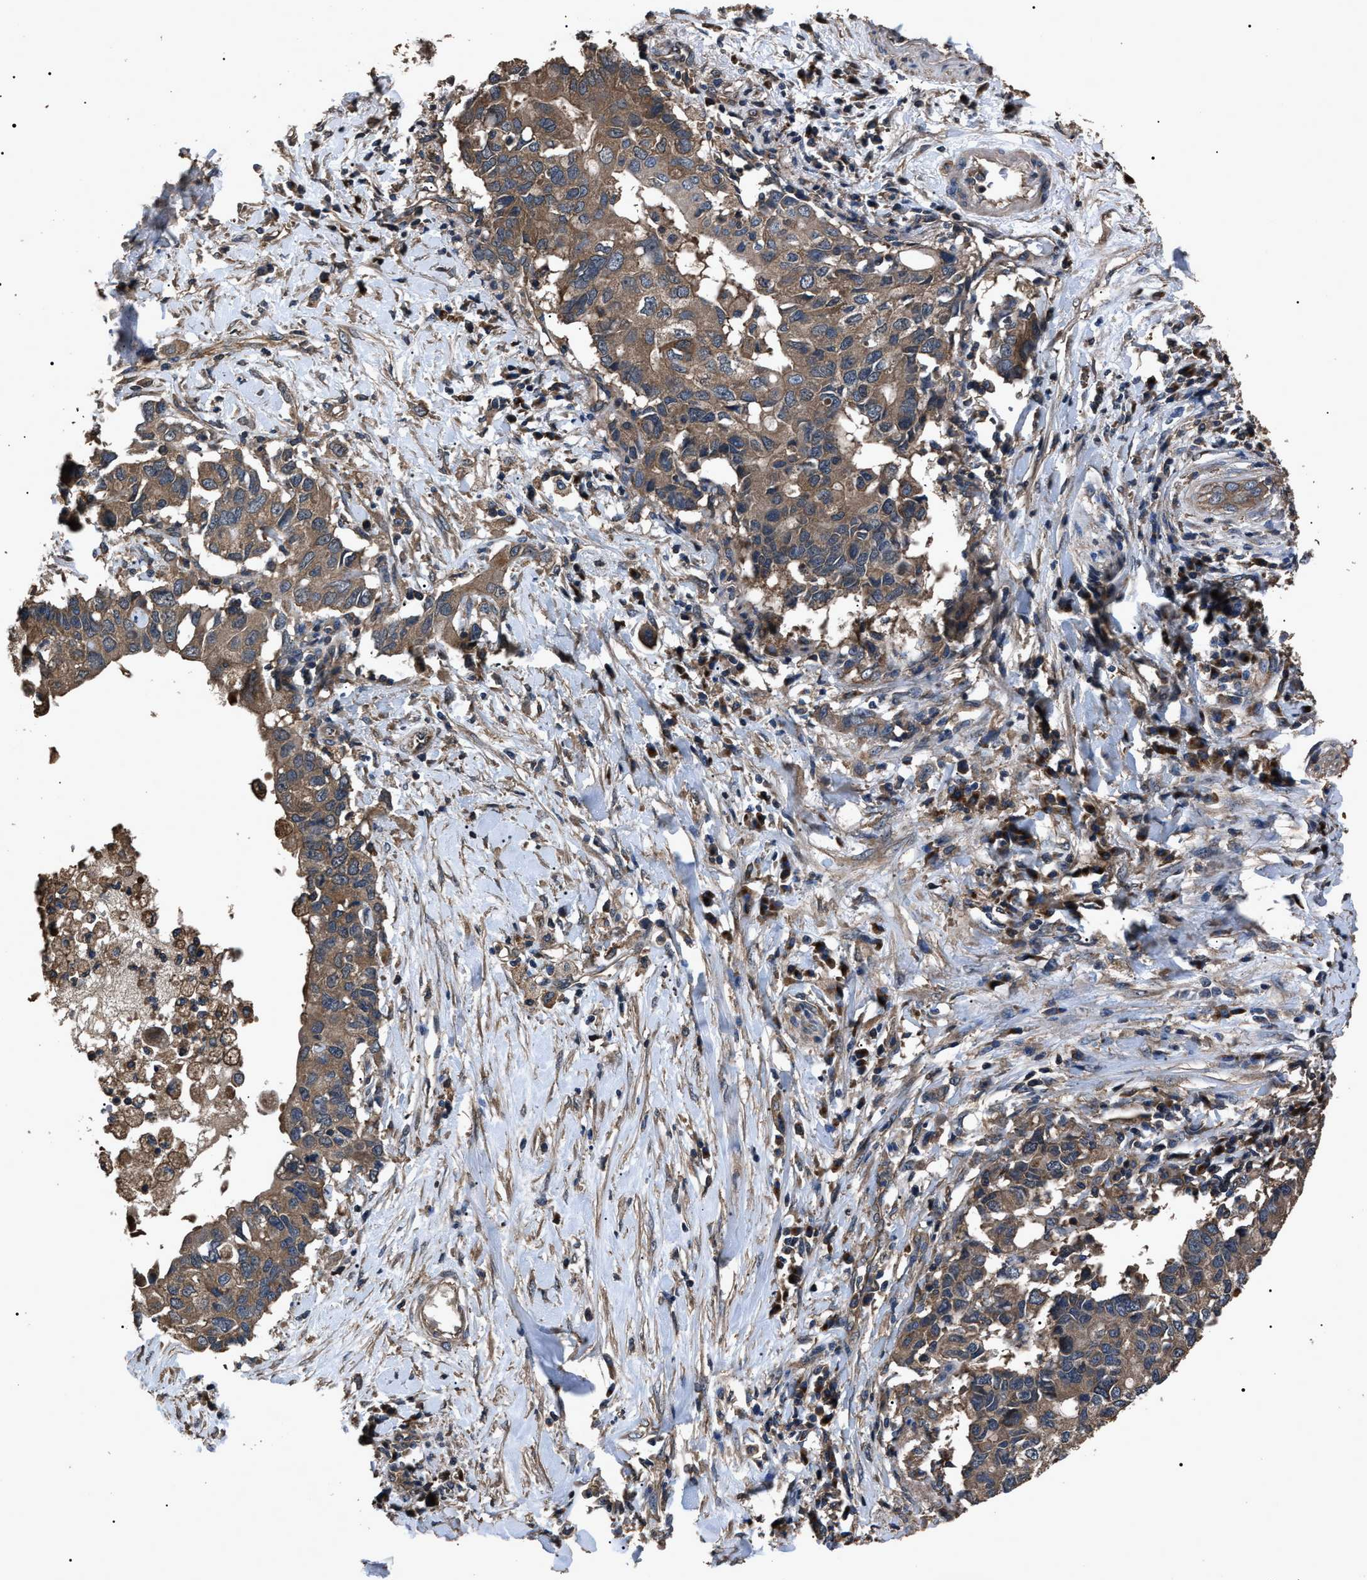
{"staining": {"intensity": "moderate", "quantity": ">75%", "location": "cytoplasmic/membranous"}, "tissue": "pancreatic cancer", "cell_type": "Tumor cells", "image_type": "cancer", "snomed": [{"axis": "morphology", "description": "Adenocarcinoma, NOS"}, {"axis": "topography", "description": "Pancreas"}], "caption": "Immunohistochemistry image of pancreatic cancer stained for a protein (brown), which displays medium levels of moderate cytoplasmic/membranous positivity in about >75% of tumor cells.", "gene": "RNF216", "patient": {"sex": "female", "age": 56}}